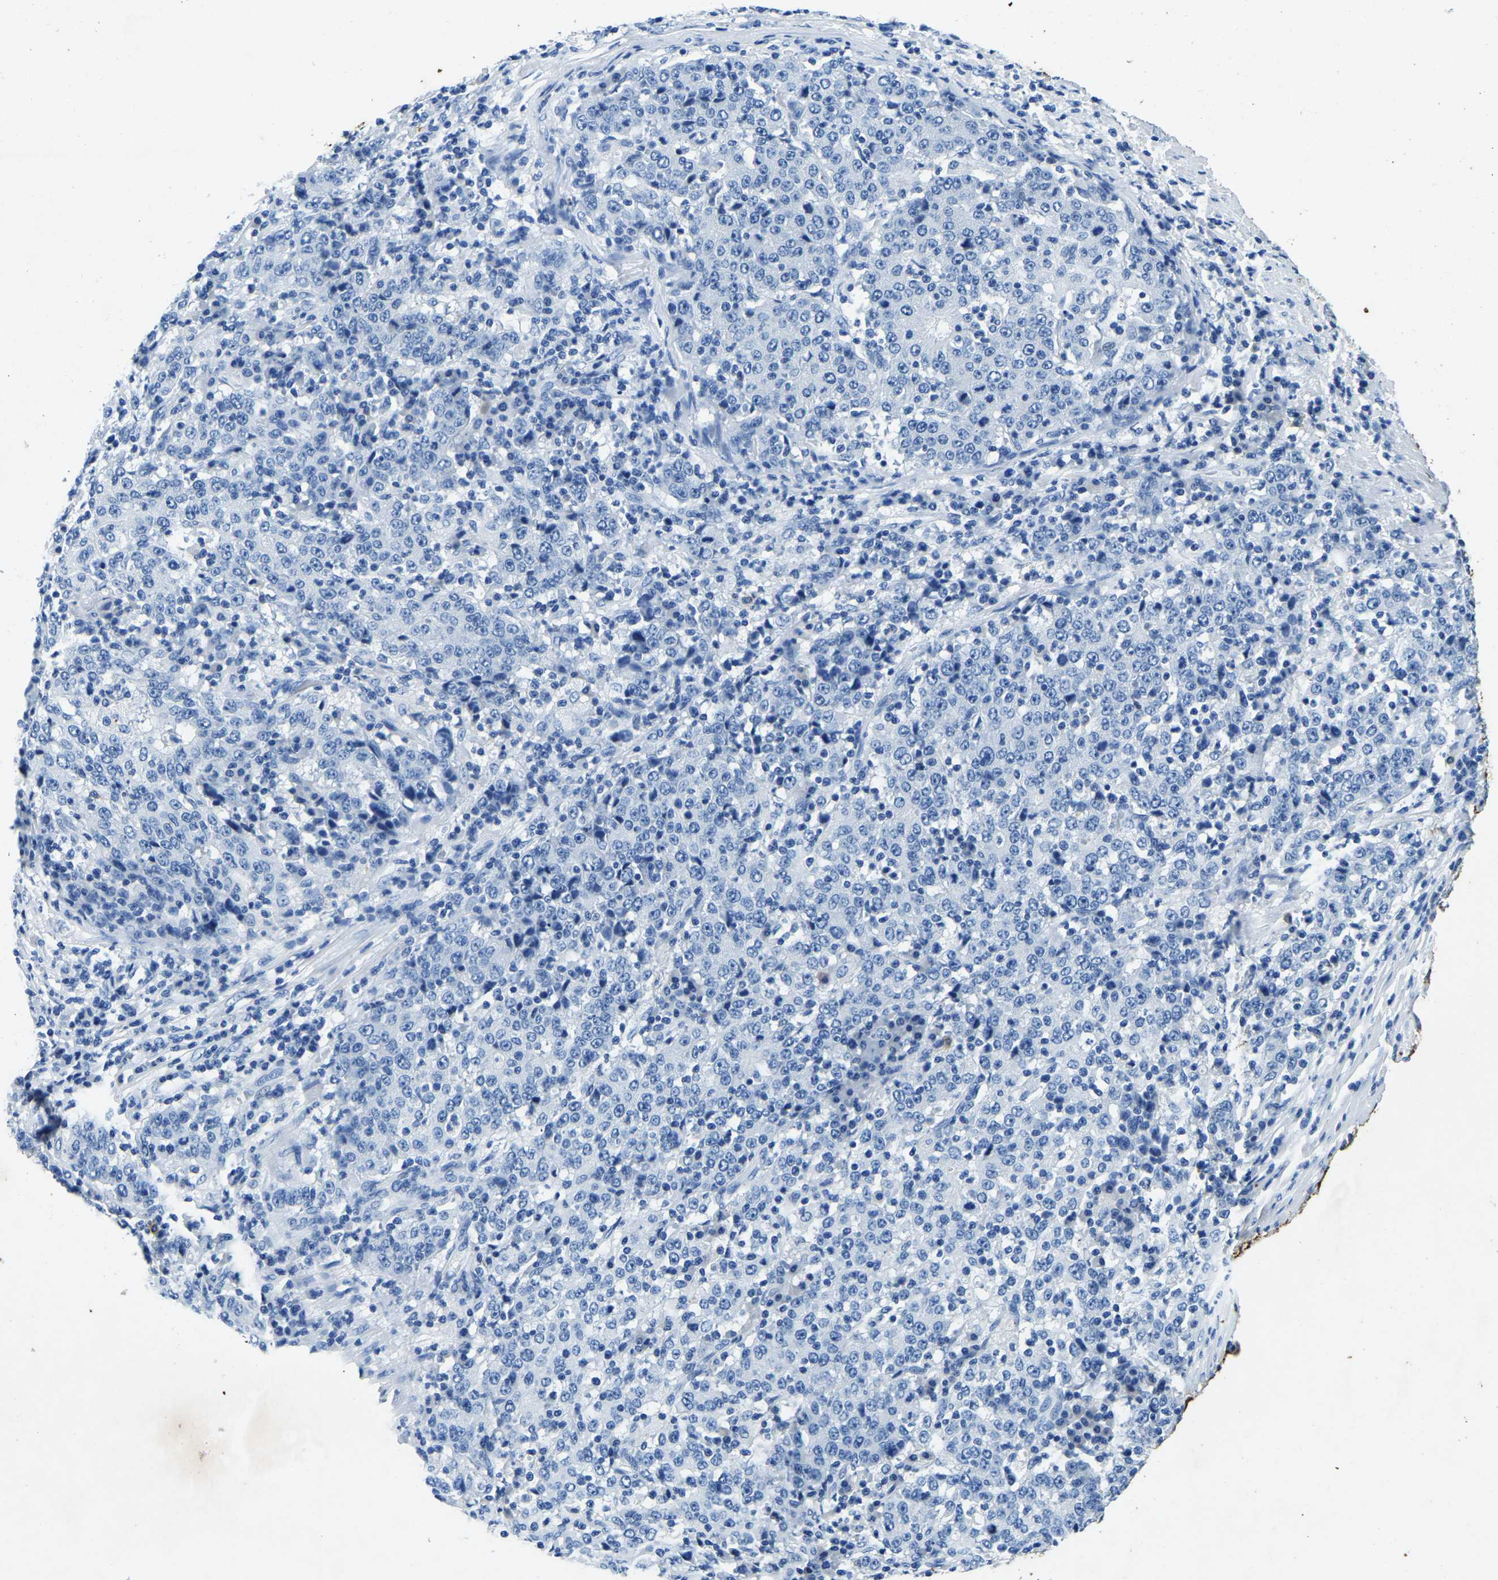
{"staining": {"intensity": "negative", "quantity": "none", "location": "none"}, "tissue": "stomach cancer", "cell_type": "Tumor cells", "image_type": "cancer", "snomed": [{"axis": "morphology", "description": "Adenocarcinoma, NOS"}, {"axis": "topography", "description": "Stomach"}], "caption": "Immunohistochemical staining of stomach adenocarcinoma exhibits no significant staining in tumor cells.", "gene": "UBN2", "patient": {"sex": "male", "age": 59}}